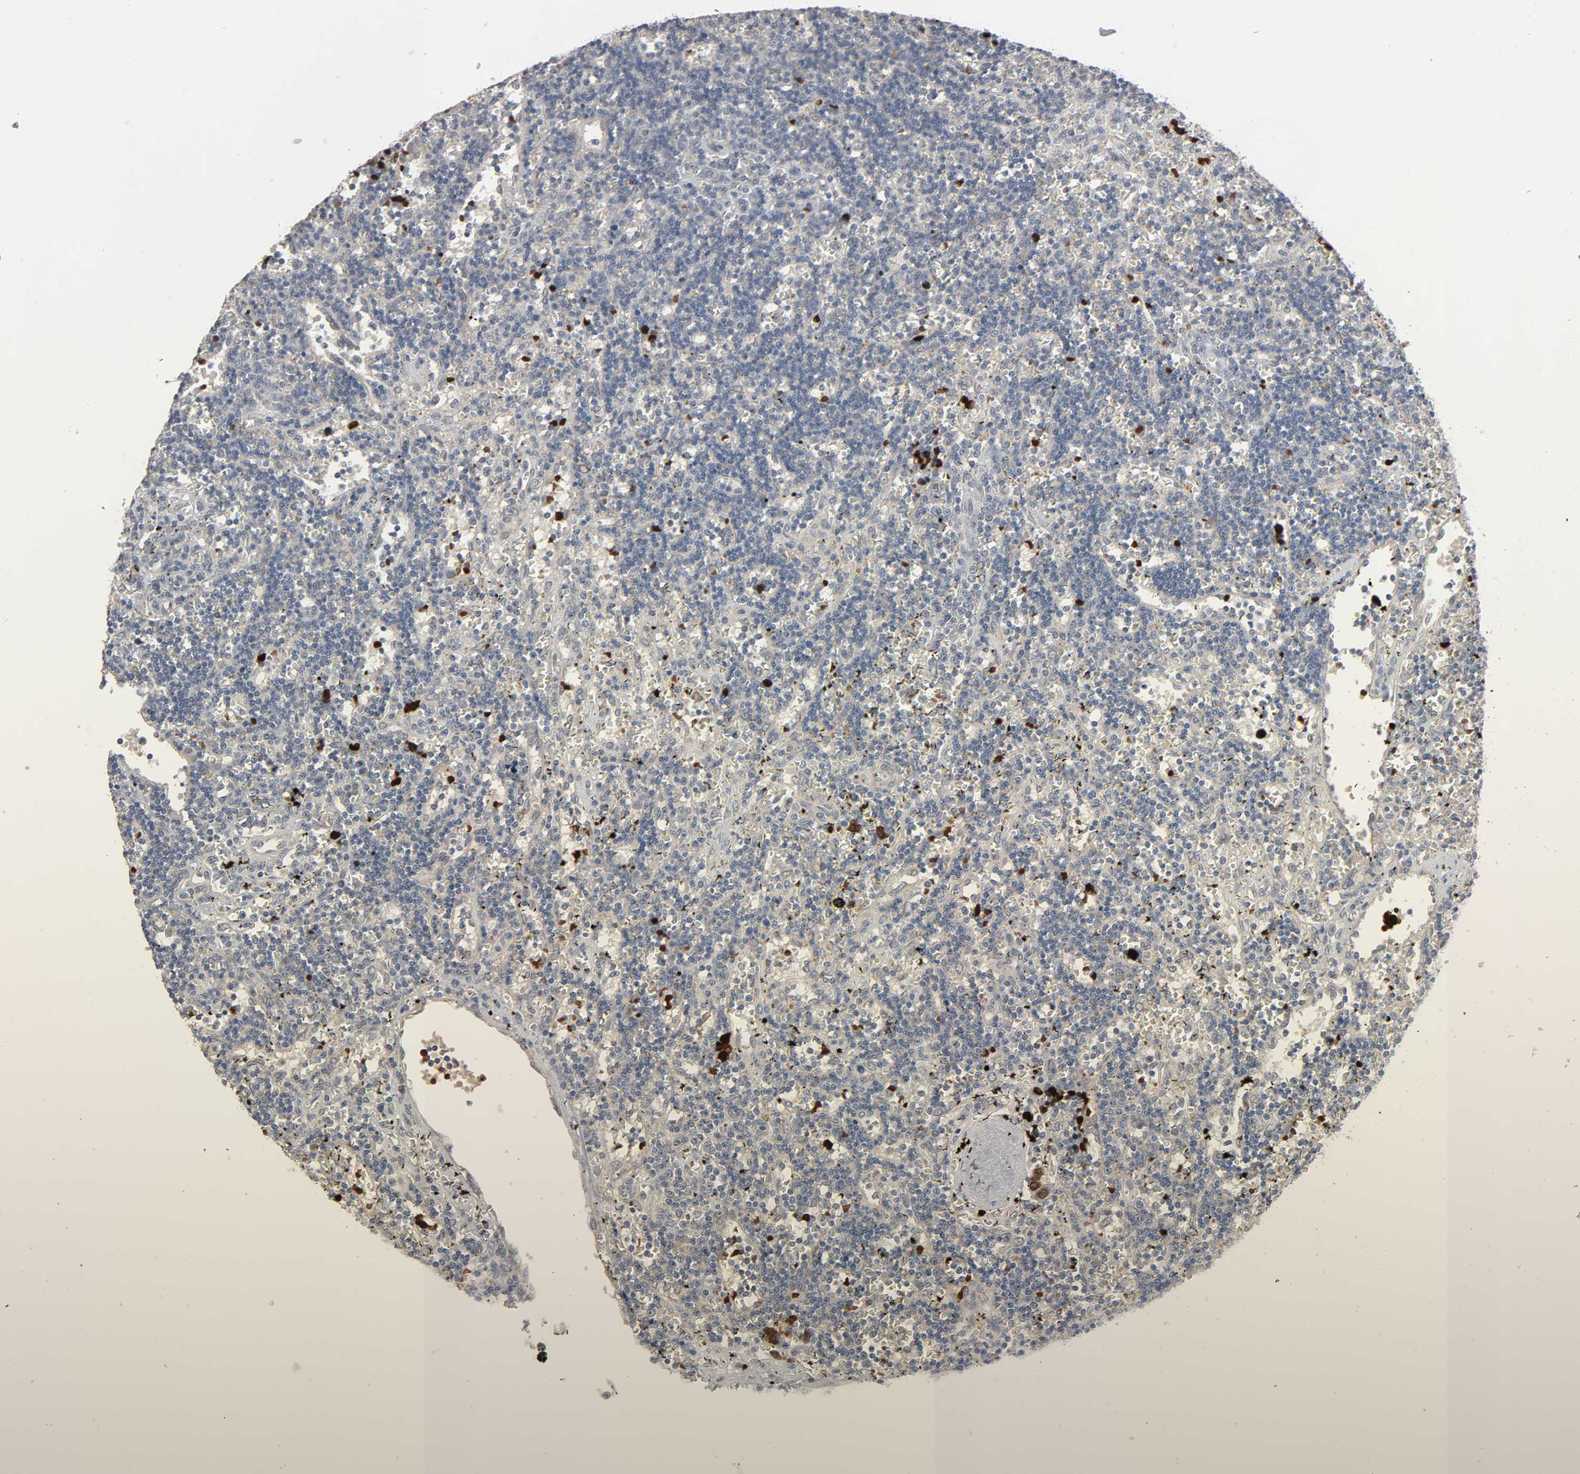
{"staining": {"intensity": "moderate", "quantity": "<25%", "location": "nuclear"}, "tissue": "lymphoma", "cell_type": "Tumor cells", "image_type": "cancer", "snomed": [{"axis": "morphology", "description": "Malignant lymphoma, non-Hodgkin's type, Low grade"}, {"axis": "topography", "description": "Spleen"}], "caption": "Malignant lymphoma, non-Hodgkin's type (low-grade) stained with a brown dye demonstrates moderate nuclear positive positivity in about <25% of tumor cells.", "gene": "ZNF222", "patient": {"sex": "male", "age": 60}}